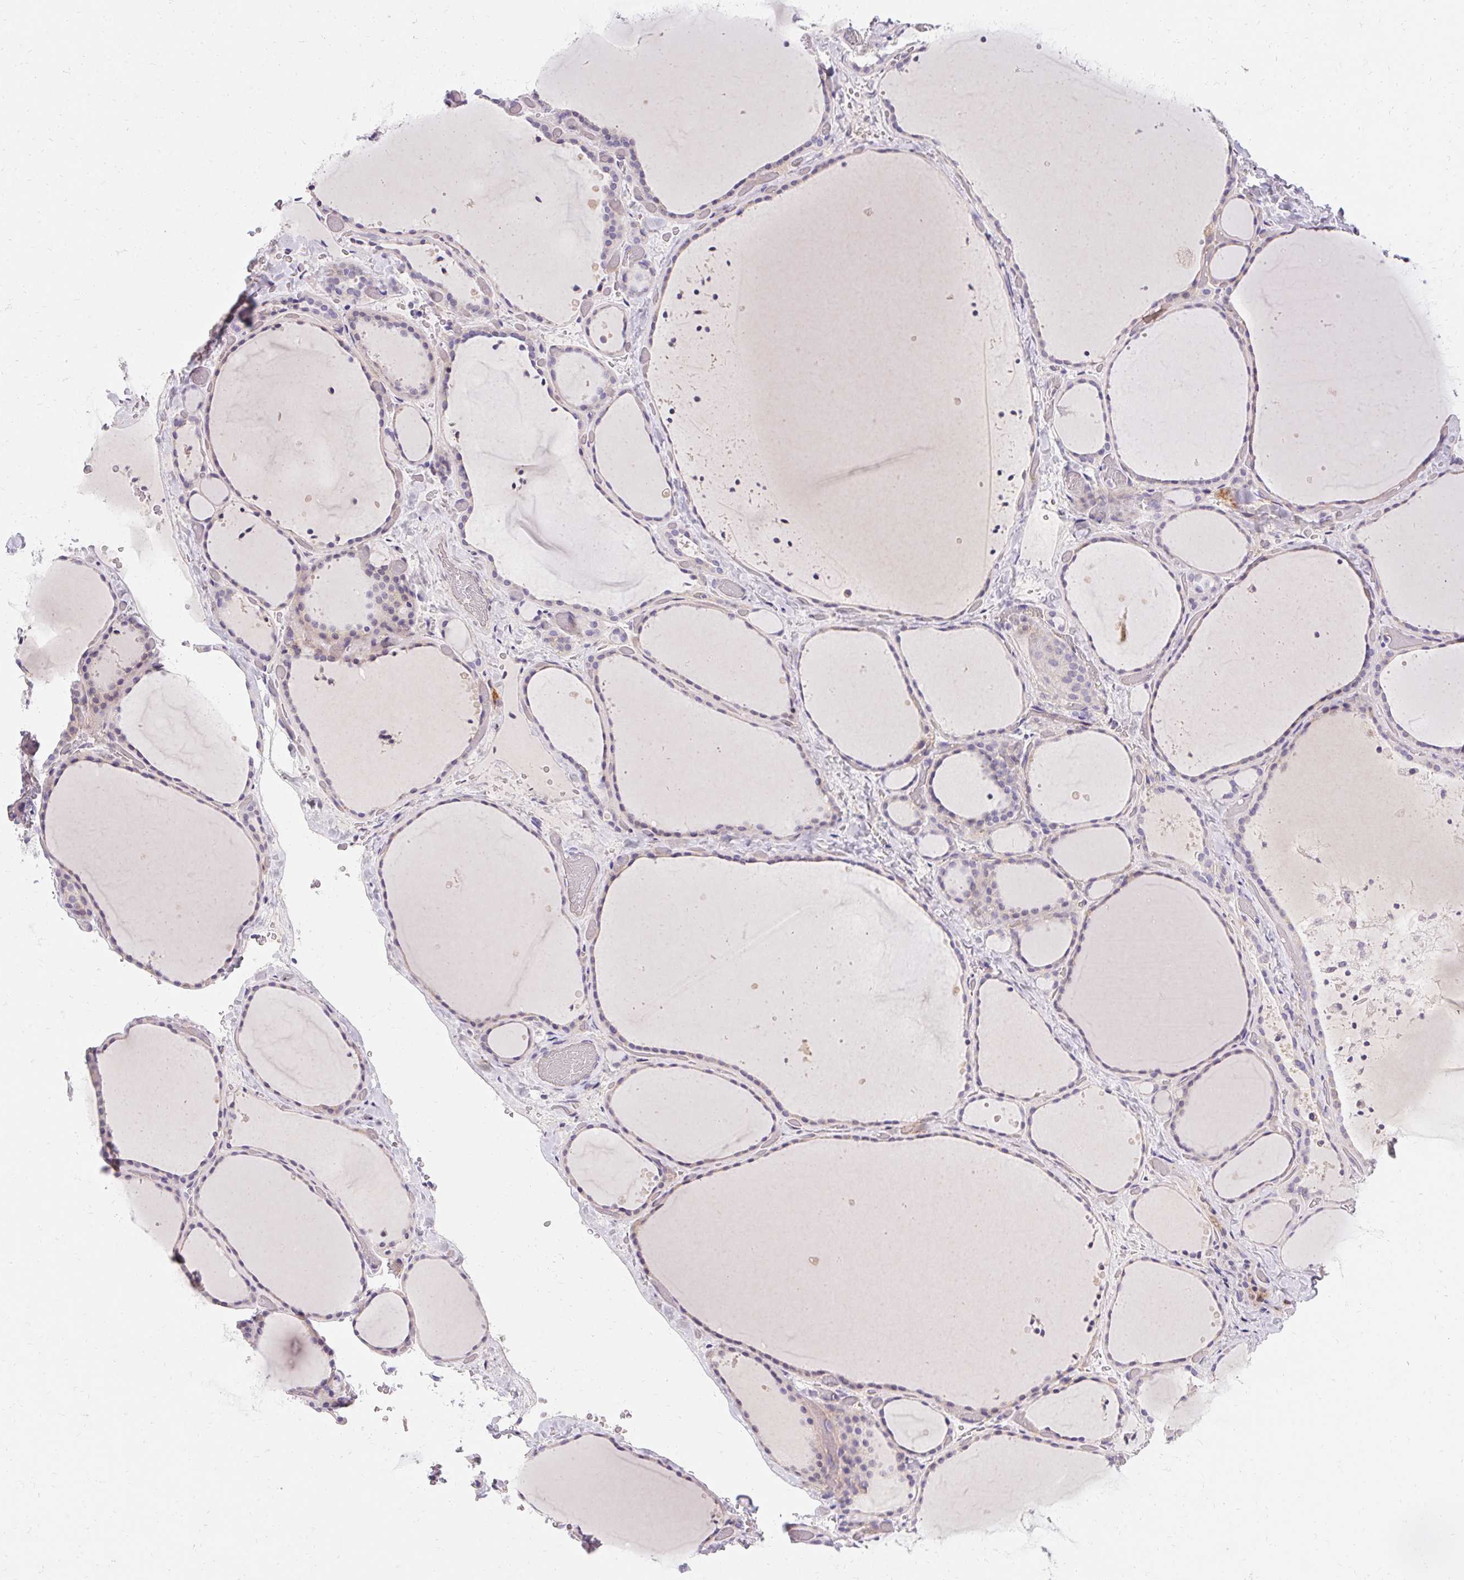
{"staining": {"intensity": "negative", "quantity": "none", "location": "none"}, "tissue": "thyroid gland", "cell_type": "Glandular cells", "image_type": "normal", "snomed": [{"axis": "morphology", "description": "Normal tissue, NOS"}, {"axis": "topography", "description": "Thyroid gland"}], "caption": "Glandular cells are negative for protein expression in normal human thyroid gland.", "gene": "TRIP13", "patient": {"sex": "female", "age": 36}}